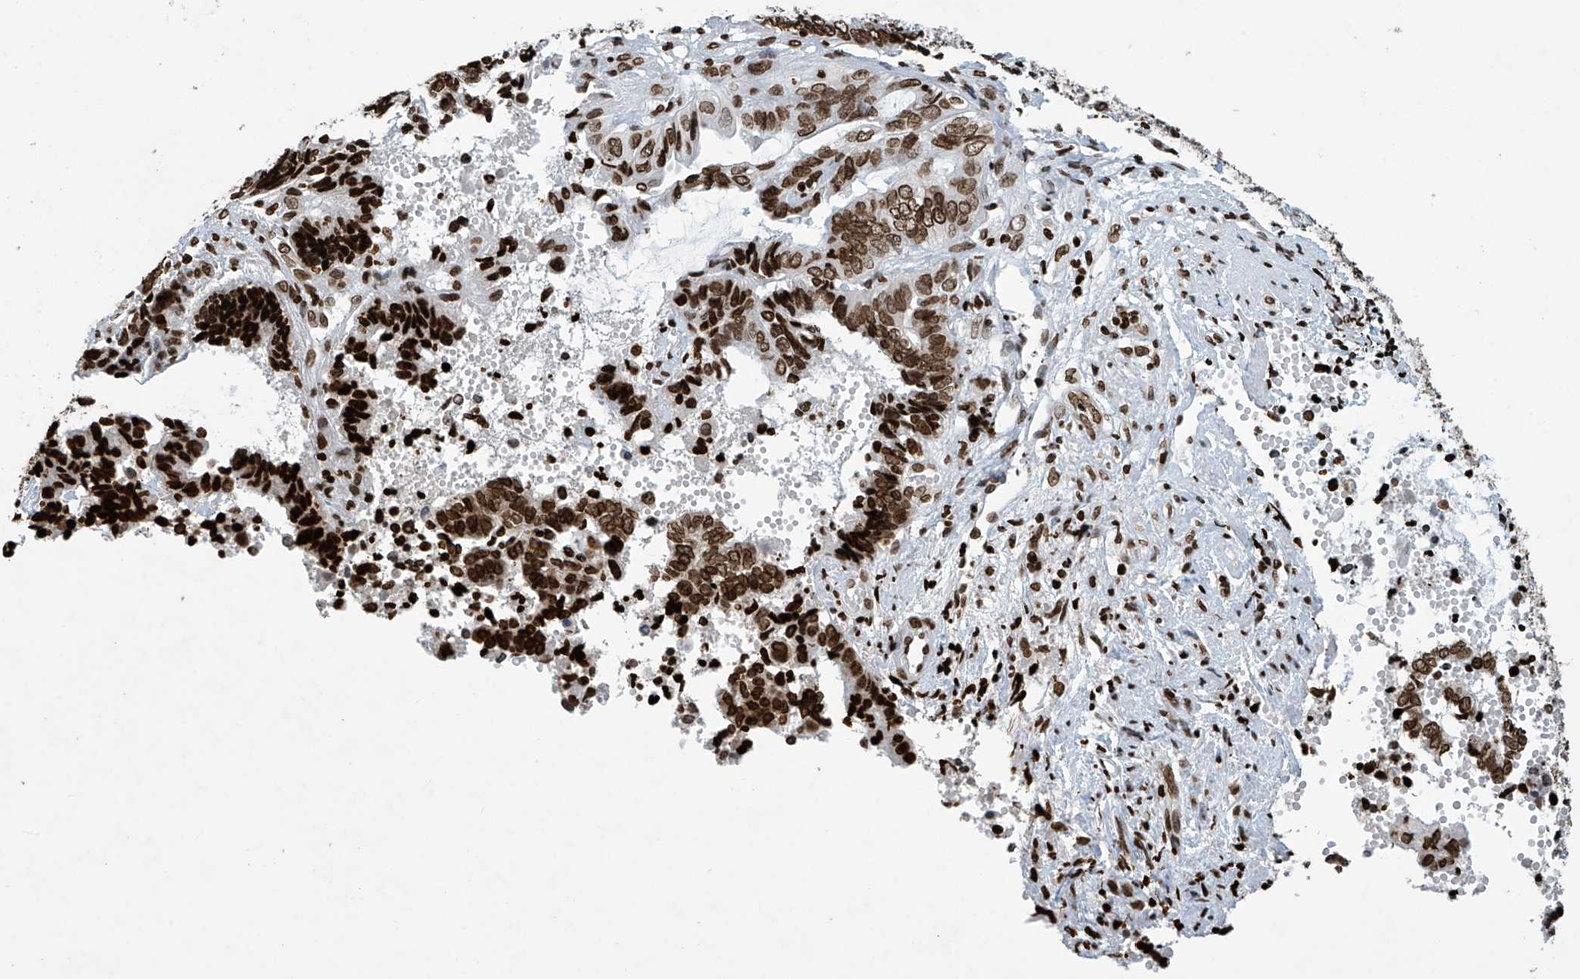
{"staining": {"intensity": "strong", "quantity": ">75%", "location": "nuclear"}, "tissue": "endometrial cancer", "cell_type": "Tumor cells", "image_type": "cancer", "snomed": [{"axis": "morphology", "description": "Adenocarcinoma, NOS"}, {"axis": "topography", "description": "Uterus"}, {"axis": "topography", "description": "Endometrium"}], "caption": "Human endometrial cancer (adenocarcinoma) stained for a protein (brown) reveals strong nuclear positive expression in approximately >75% of tumor cells.", "gene": "H4C16", "patient": {"sex": "female", "age": 70}}